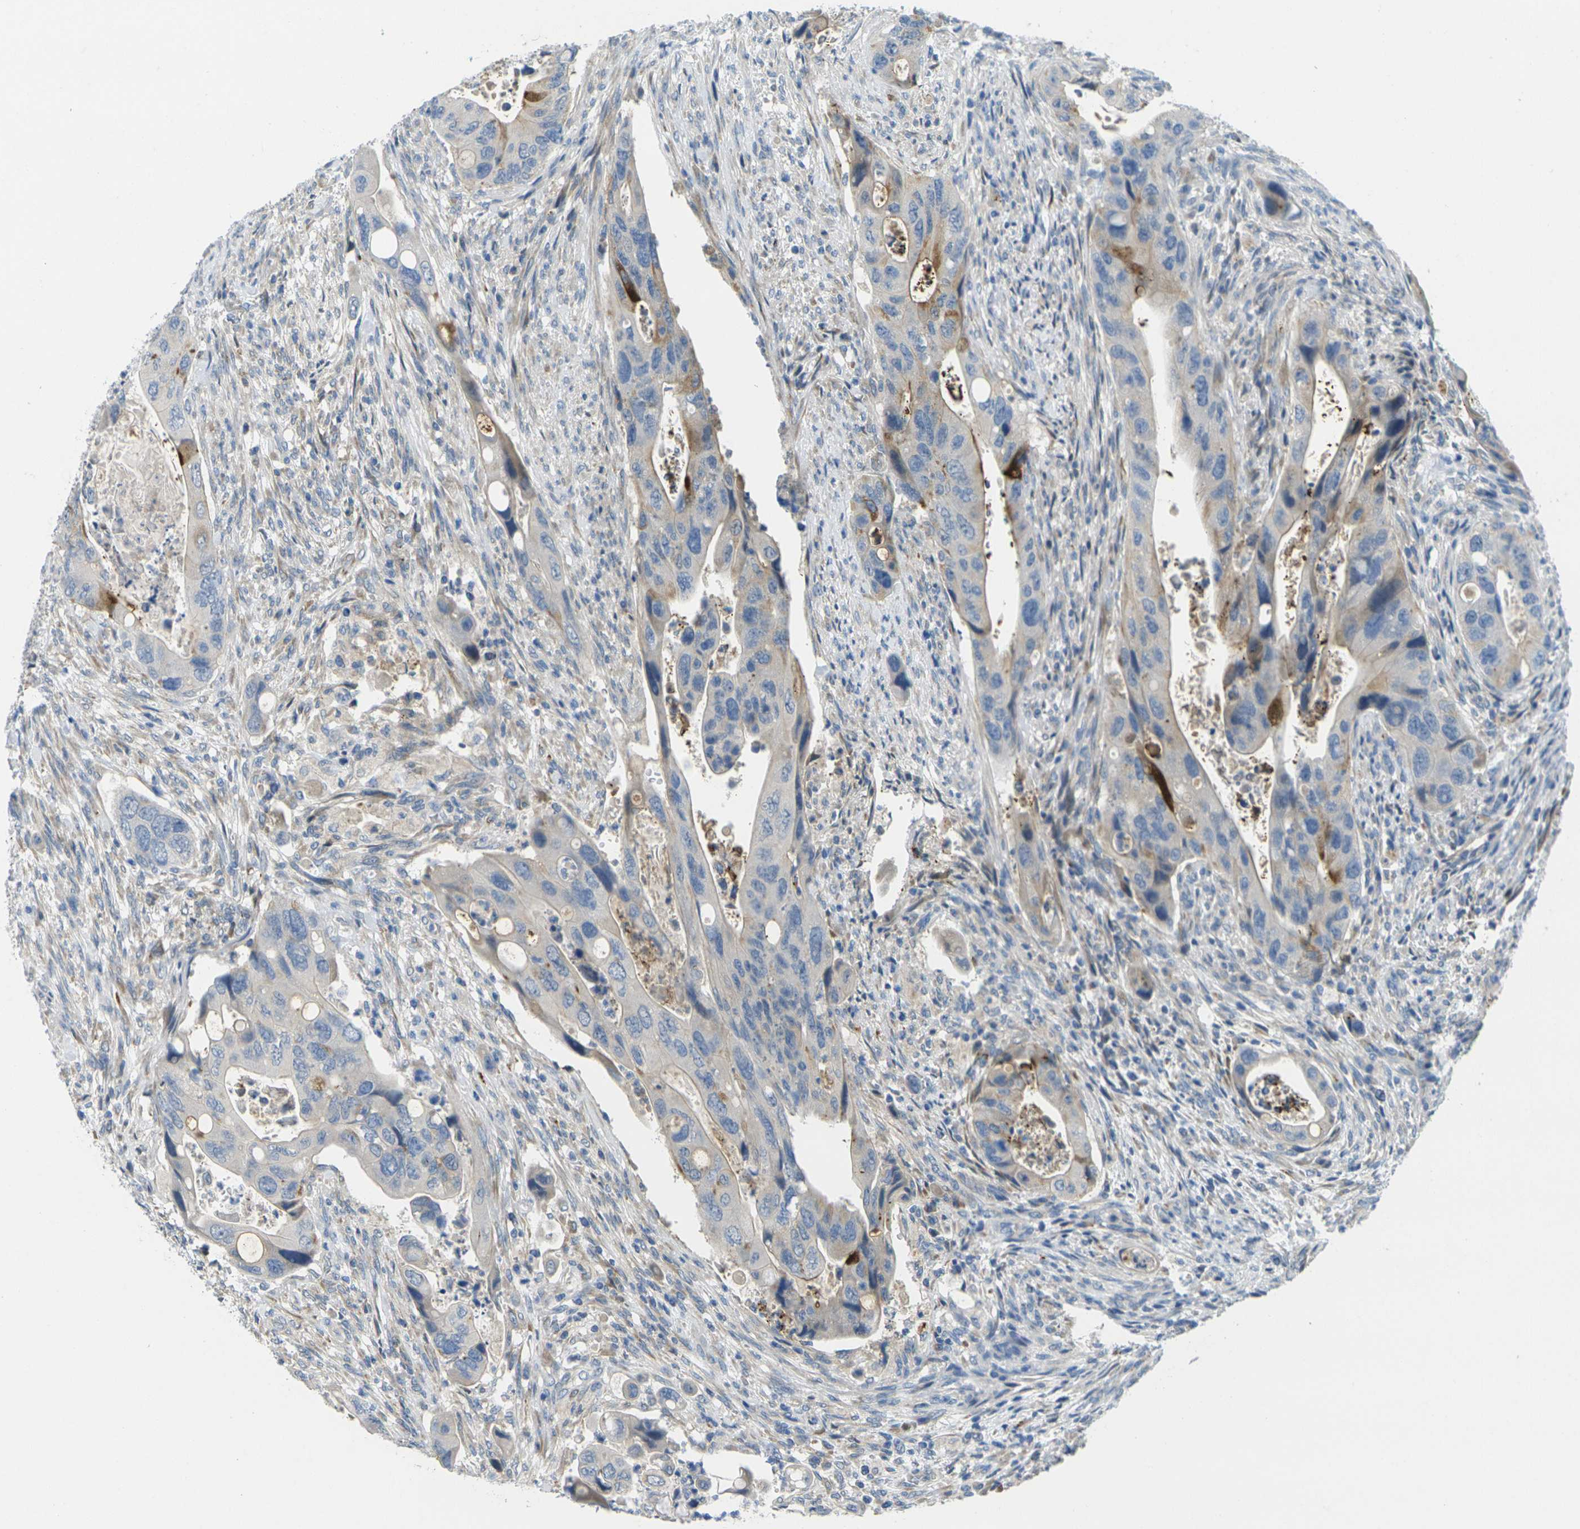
{"staining": {"intensity": "moderate", "quantity": "<25%", "location": "cytoplasmic/membranous"}, "tissue": "colorectal cancer", "cell_type": "Tumor cells", "image_type": "cancer", "snomed": [{"axis": "morphology", "description": "Adenocarcinoma, NOS"}, {"axis": "topography", "description": "Rectum"}], "caption": "This is an image of IHC staining of colorectal cancer, which shows moderate positivity in the cytoplasmic/membranous of tumor cells.", "gene": "CYP2C8", "patient": {"sex": "female", "age": 57}}